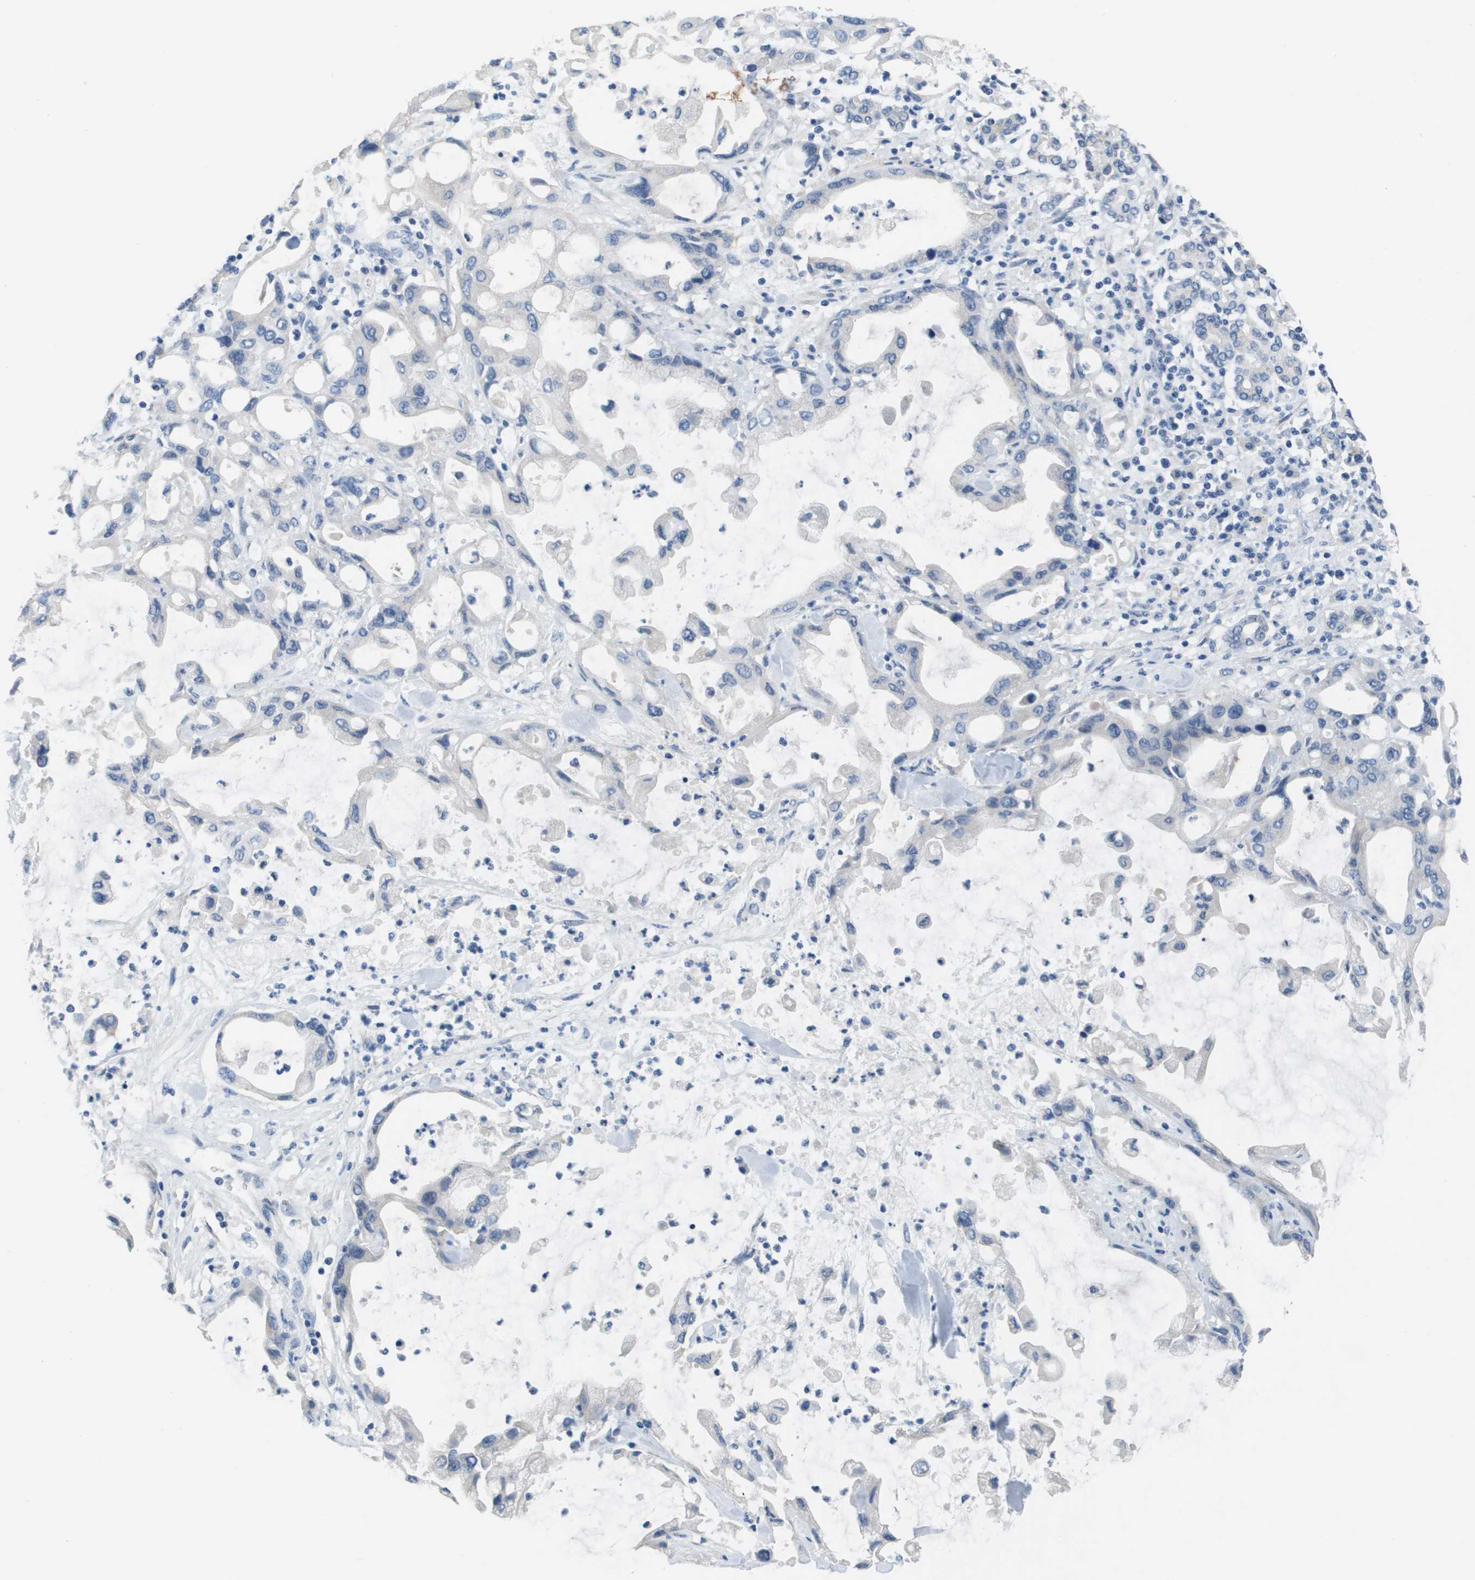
{"staining": {"intensity": "negative", "quantity": "none", "location": "none"}, "tissue": "pancreatic cancer", "cell_type": "Tumor cells", "image_type": "cancer", "snomed": [{"axis": "morphology", "description": "Adenocarcinoma, NOS"}, {"axis": "topography", "description": "Pancreas"}], "caption": "Protein analysis of pancreatic cancer exhibits no significant positivity in tumor cells. (Brightfield microscopy of DAB (3,3'-diaminobenzidine) IHC at high magnification).", "gene": "NCS1", "patient": {"sex": "female", "age": 57}}